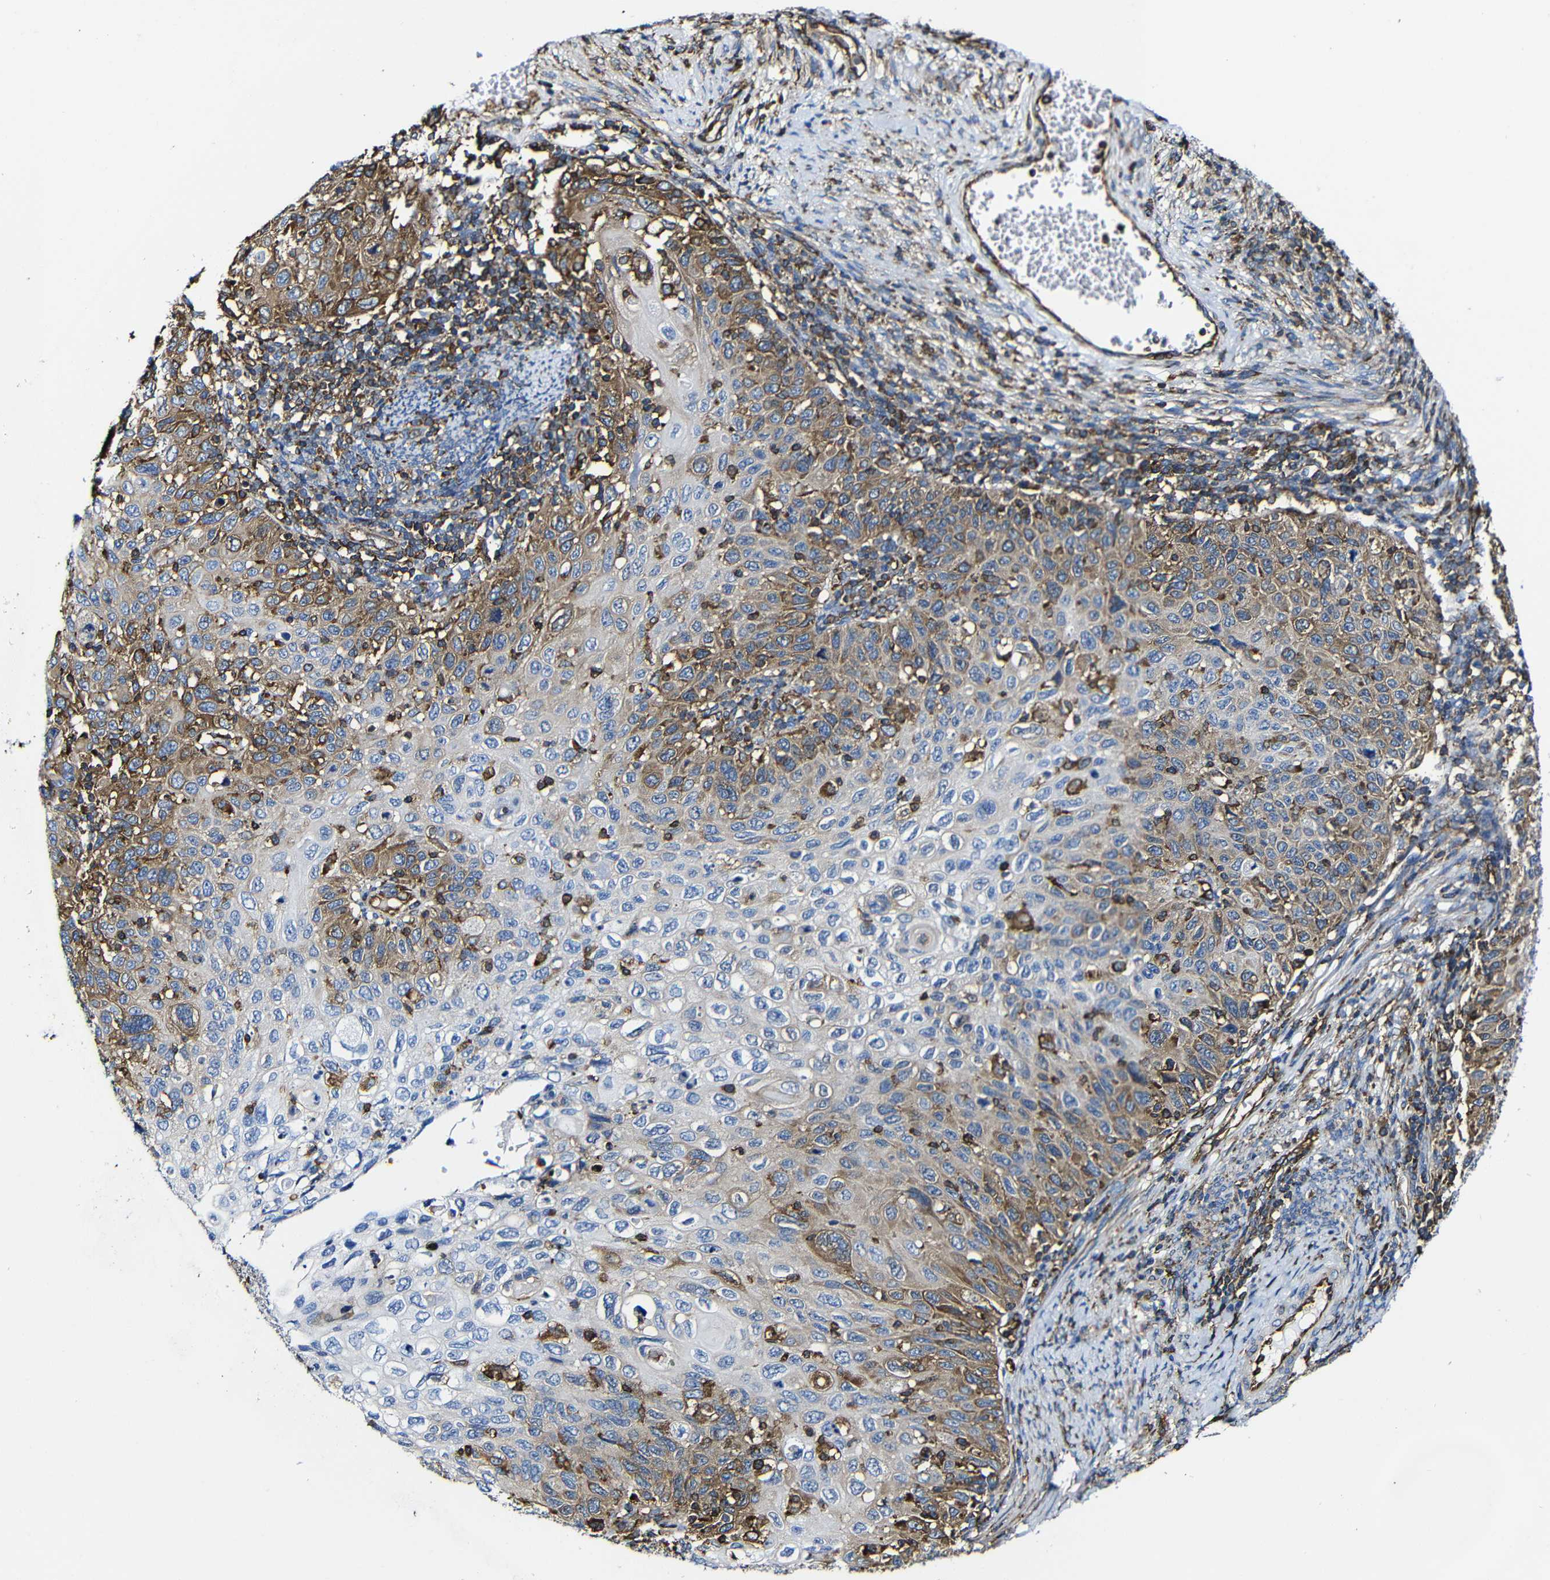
{"staining": {"intensity": "moderate", "quantity": "25%-75%", "location": "cytoplasmic/membranous"}, "tissue": "cervical cancer", "cell_type": "Tumor cells", "image_type": "cancer", "snomed": [{"axis": "morphology", "description": "Squamous cell carcinoma, NOS"}, {"axis": "topography", "description": "Cervix"}], "caption": "This micrograph exhibits IHC staining of cervical cancer, with medium moderate cytoplasmic/membranous positivity in approximately 25%-75% of tumor cells.", "gene": "MSN", "patient": {"sex": "female", "age": 70}}